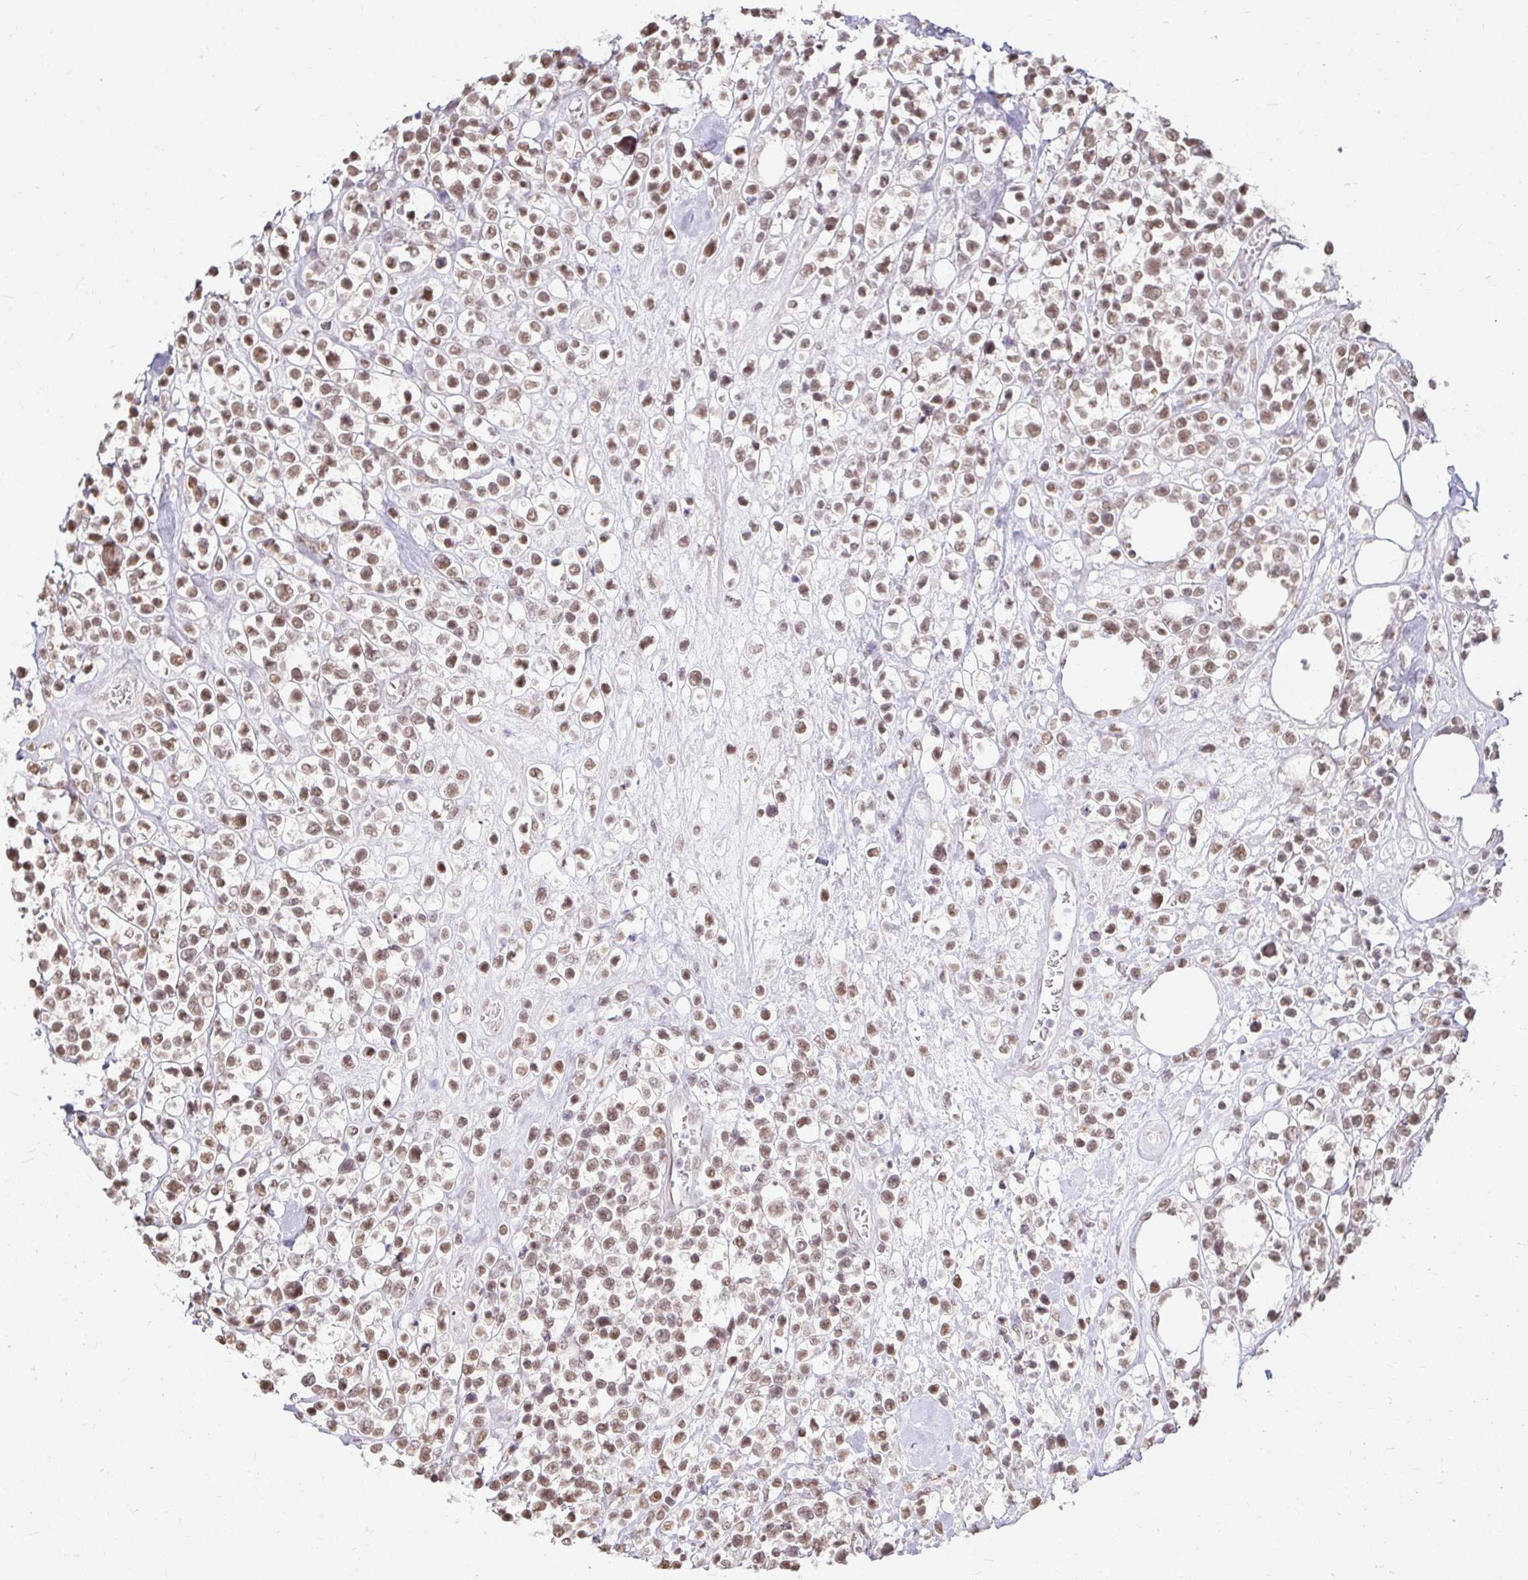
{"staining": {"intensity": "weak", "quantity": "25%-75%", "location": "nuclear"}, "tissue": "lymphoma", "cell_type": "Tumor cells", "image_type": "cancer", "snomed": [{"axis": "morphology", "description": "Malignant lymphoma, non-Hodgkin's type, Low grade"}, {"axis": "topography", "description": "Lymph node"}], "caption": "A high-resolution micrograph shows IHC staining of lymphoma, which shows weak nuclear expression in about 25%-75% of tumor cells.", "gene": "HNRNPU", "patient": {"sex": "male", "age": 60}}